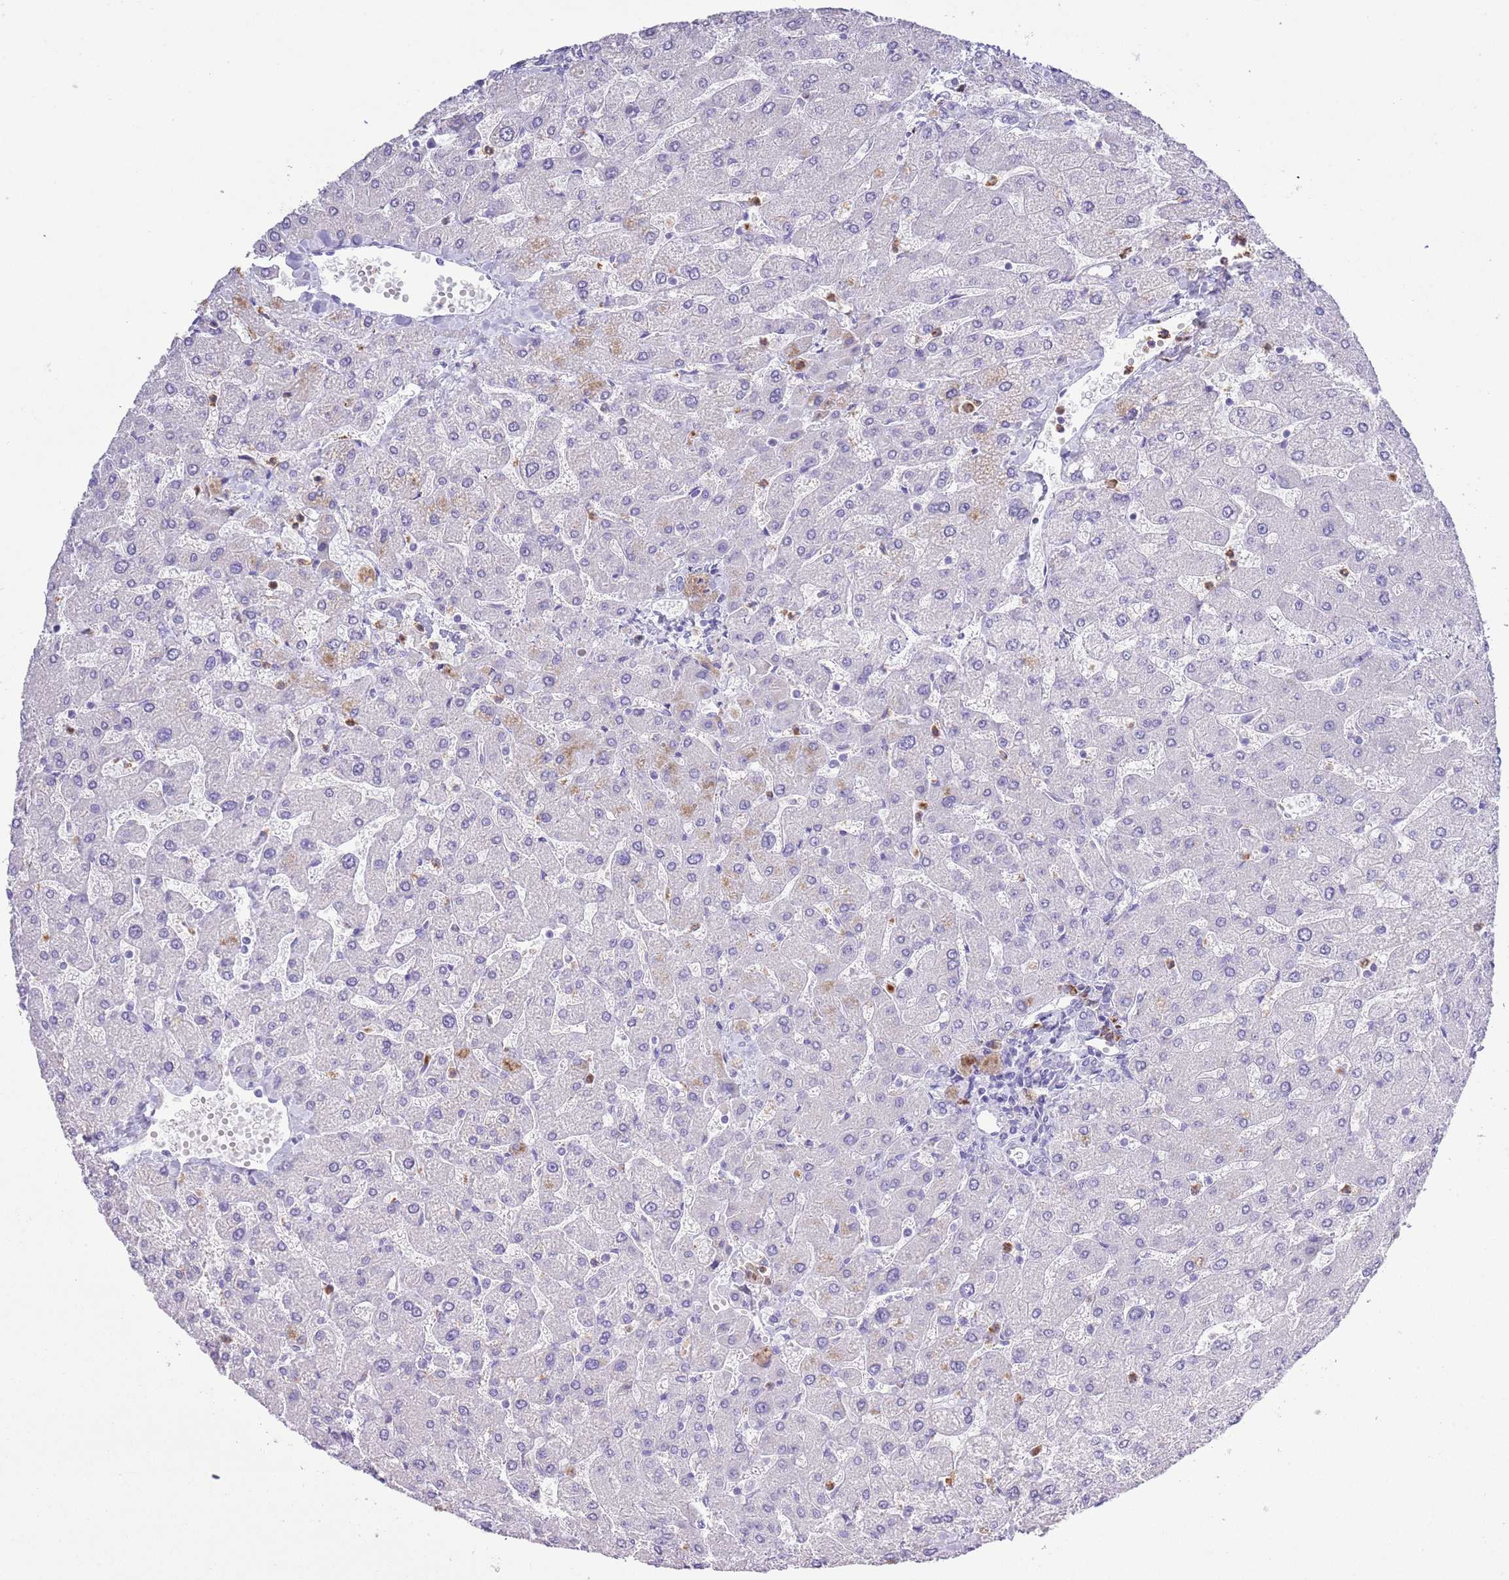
{"staining": {"intensity": "negative", "quantity": "none", "location": "none"}, "tissue": "liver", "cell_type": "Cholangiocytes", "image_type": "normal", "snomed": [{"axis": "morphology", "description": "Normal tissue, NOS"}, {"axis": "topography", "description": "Liver"}], "caption": "DAB immunohistochemical staining of unremarkable liver shows no significant staining in cholangiocytes. The staining was performed using DAB (3,3'-diaminobenzidine) to visualize the protein expression in brown, while the nuclei were stained in blue with hematoxylin (Magnification: 20x).", "gene": "OR2Z1", "patient": {"sex": "male", "age": 55}}